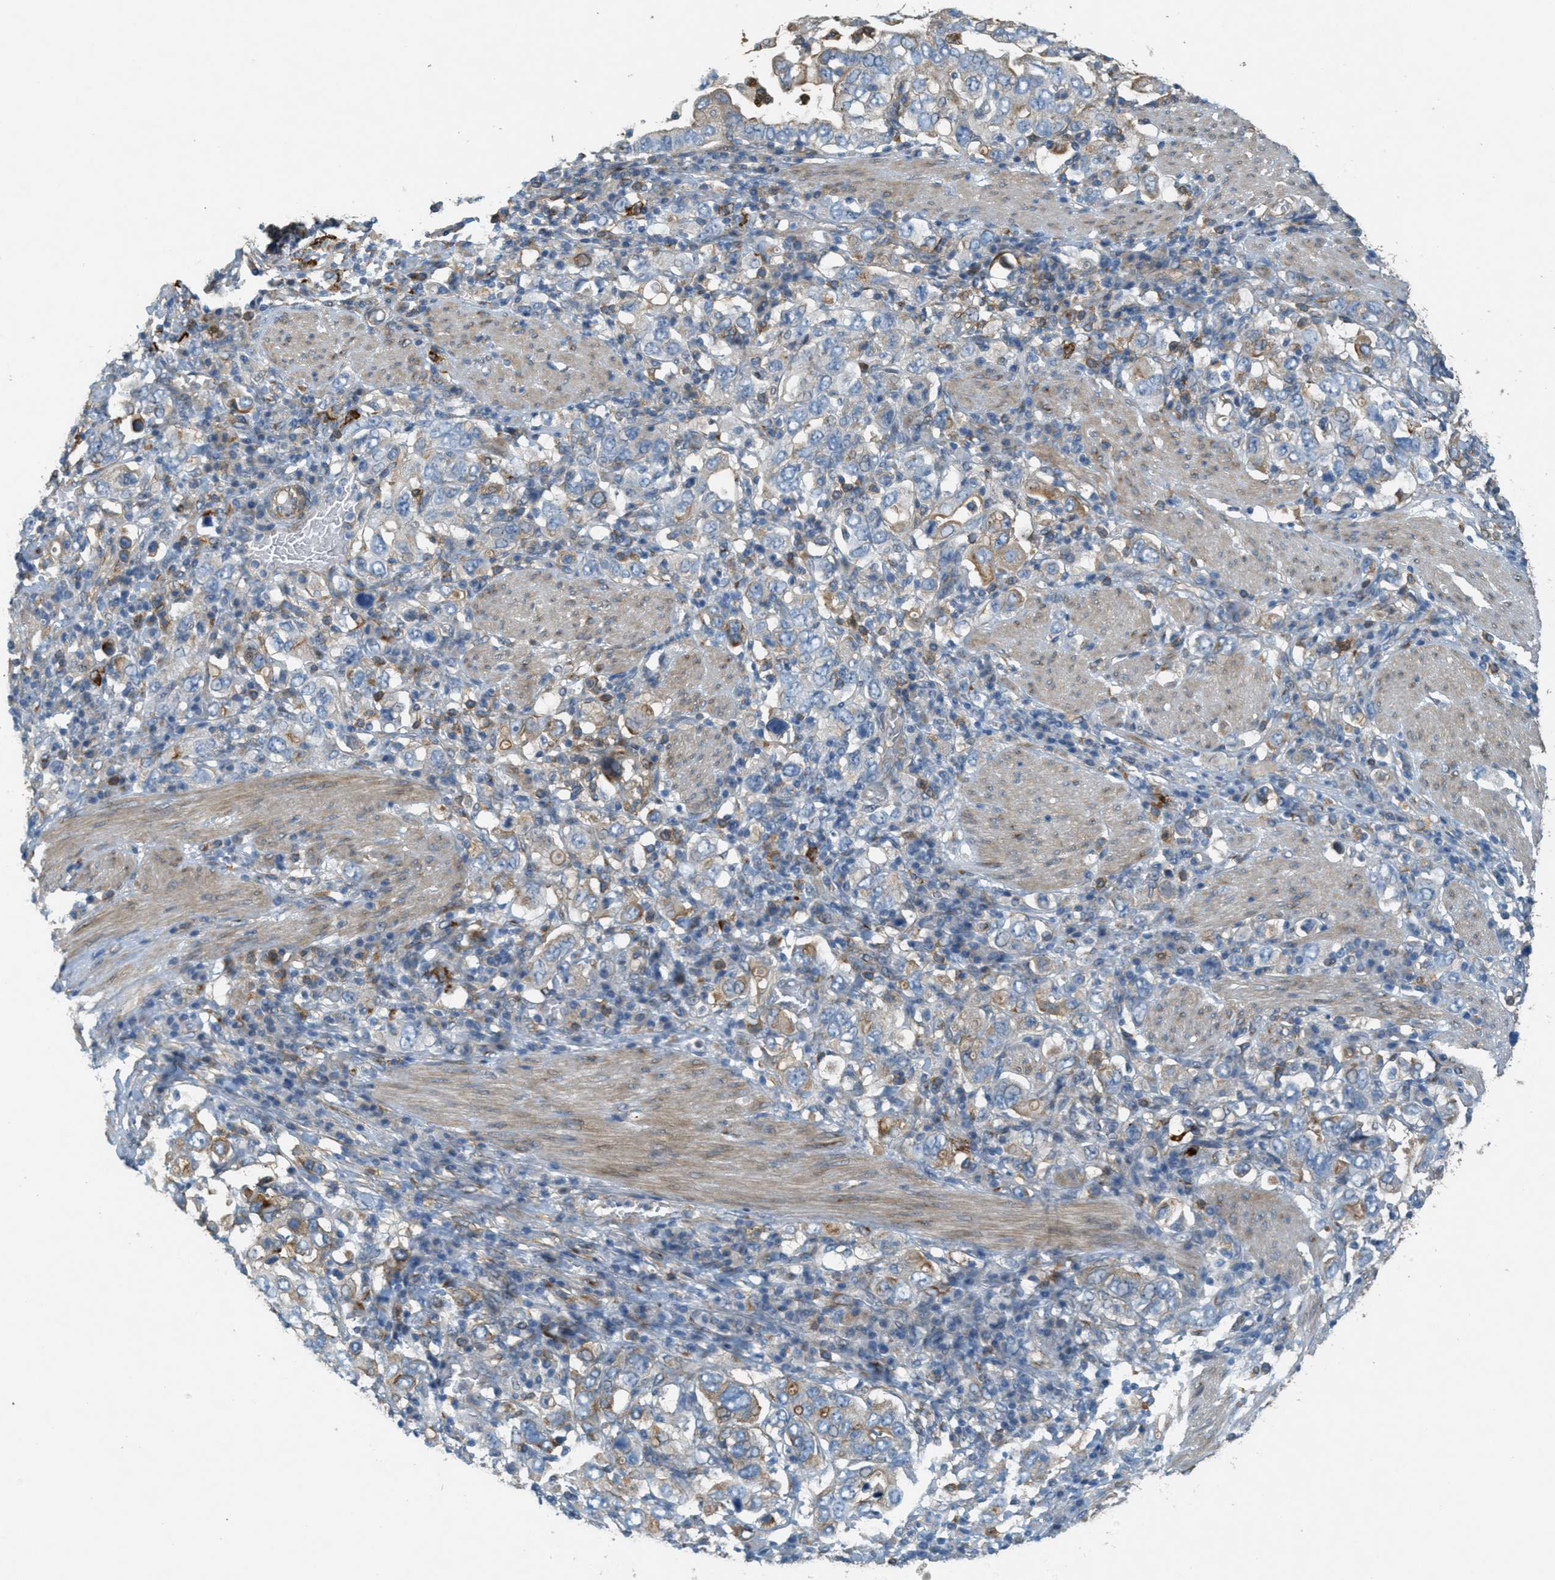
{"staining": {"intensity": "moderate", "quantity": "<25%", "location": "cytoplasmic/membranous"}, "tissue": "stomach cancer", "cell_type": "Tumor cells", "image_type": "cancer", "snomed": [{"axis": "morphology", "description": "Adenocarcinoma, NOS"}, {"axis": "topography", "description": "Stomach, upper"}], "caption": "Moderate cytoplasmic/membranous positivity for a protein is present in approximately <25% of tumor cells of stomach cancer (adenocarcinoma) using IHC.", "gene": "ADCY5", "patient": {"sex": "male", "age": 62}}